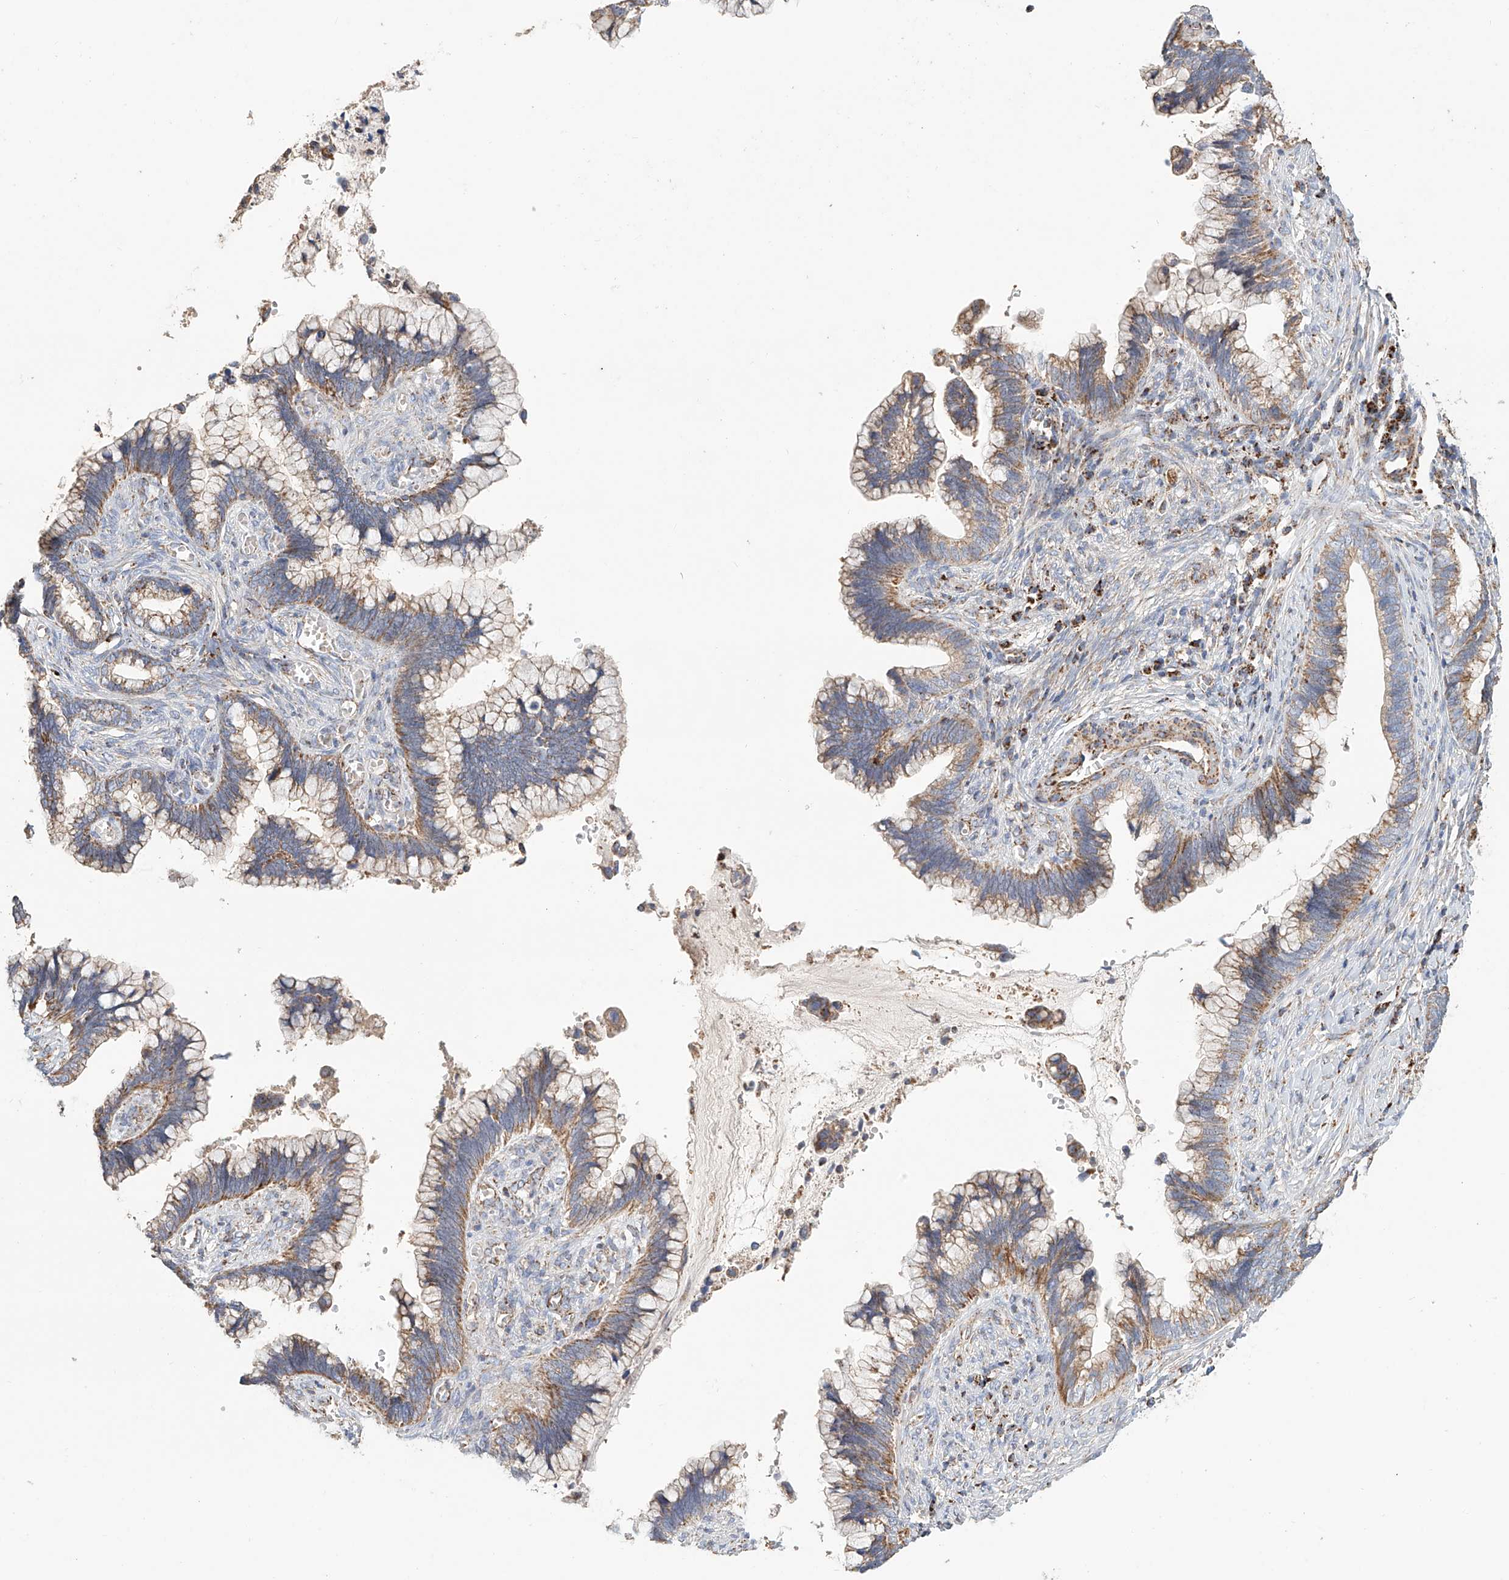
{"staining": {"intensity": "moderate", "quantity": ">75%", "location": "cytoplasmic/membranous"}, "tissue": "cervical cancer", "cell_type": "Tumor cells", "image_type": "cancer", "snomed": [{"axis": "morphology", "description": "Adenocarcinoma, NOS"}, {"axis": "topography", "description": "Cervix"}], "caption": "DAB (3,3'-diaminobenzidine) immunohistochemical staining of cervical adenocarcinoma shows moderate cytoplasmic/membranous protein positivity in approximately >75% of tumor cells. Immunohistochemistry (ihc) stains the protein of interest in brown and the nuclei are stained blue.", "gene": "MCL1", "patient": {"sex": "female", "age": 44}}